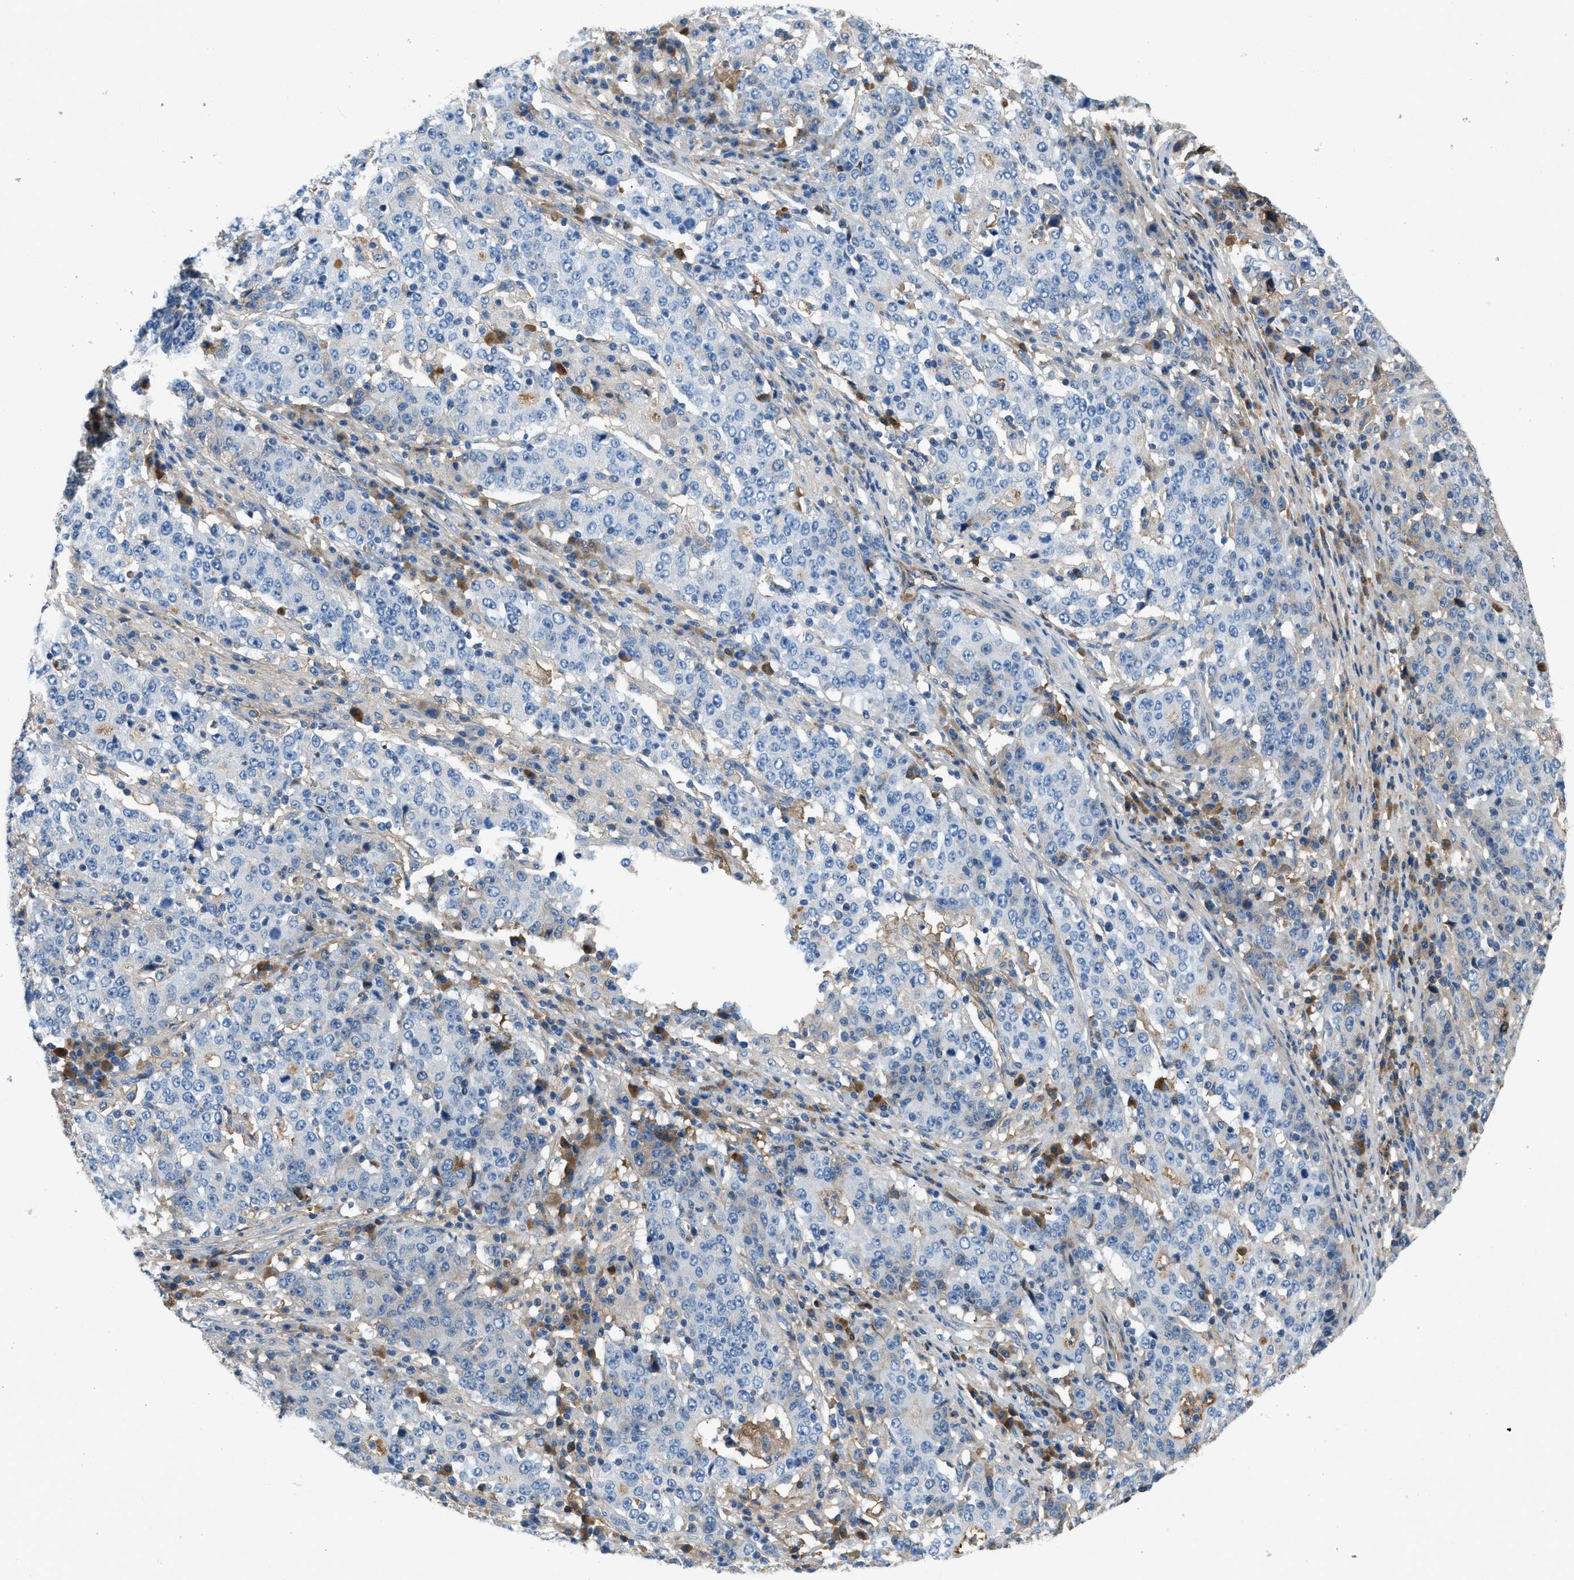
{"staining": {"intensity": "negative", "quantity": "none", "location": "none"}, "tissue": "stomach cancer", "cell_type": "Tumor cells", "image_type": "cancer", "snomed": [{"axis": "morphology", "description": "Adenocarcinoma, NOS"}, {"axis": "topography", "description": "Stomach"}], "caption": "A photomicrograph of human stomach cancer is negative for staining in tumor cells.", "gene": "STC1", "patient": {"sex": "male", "age": 59}}